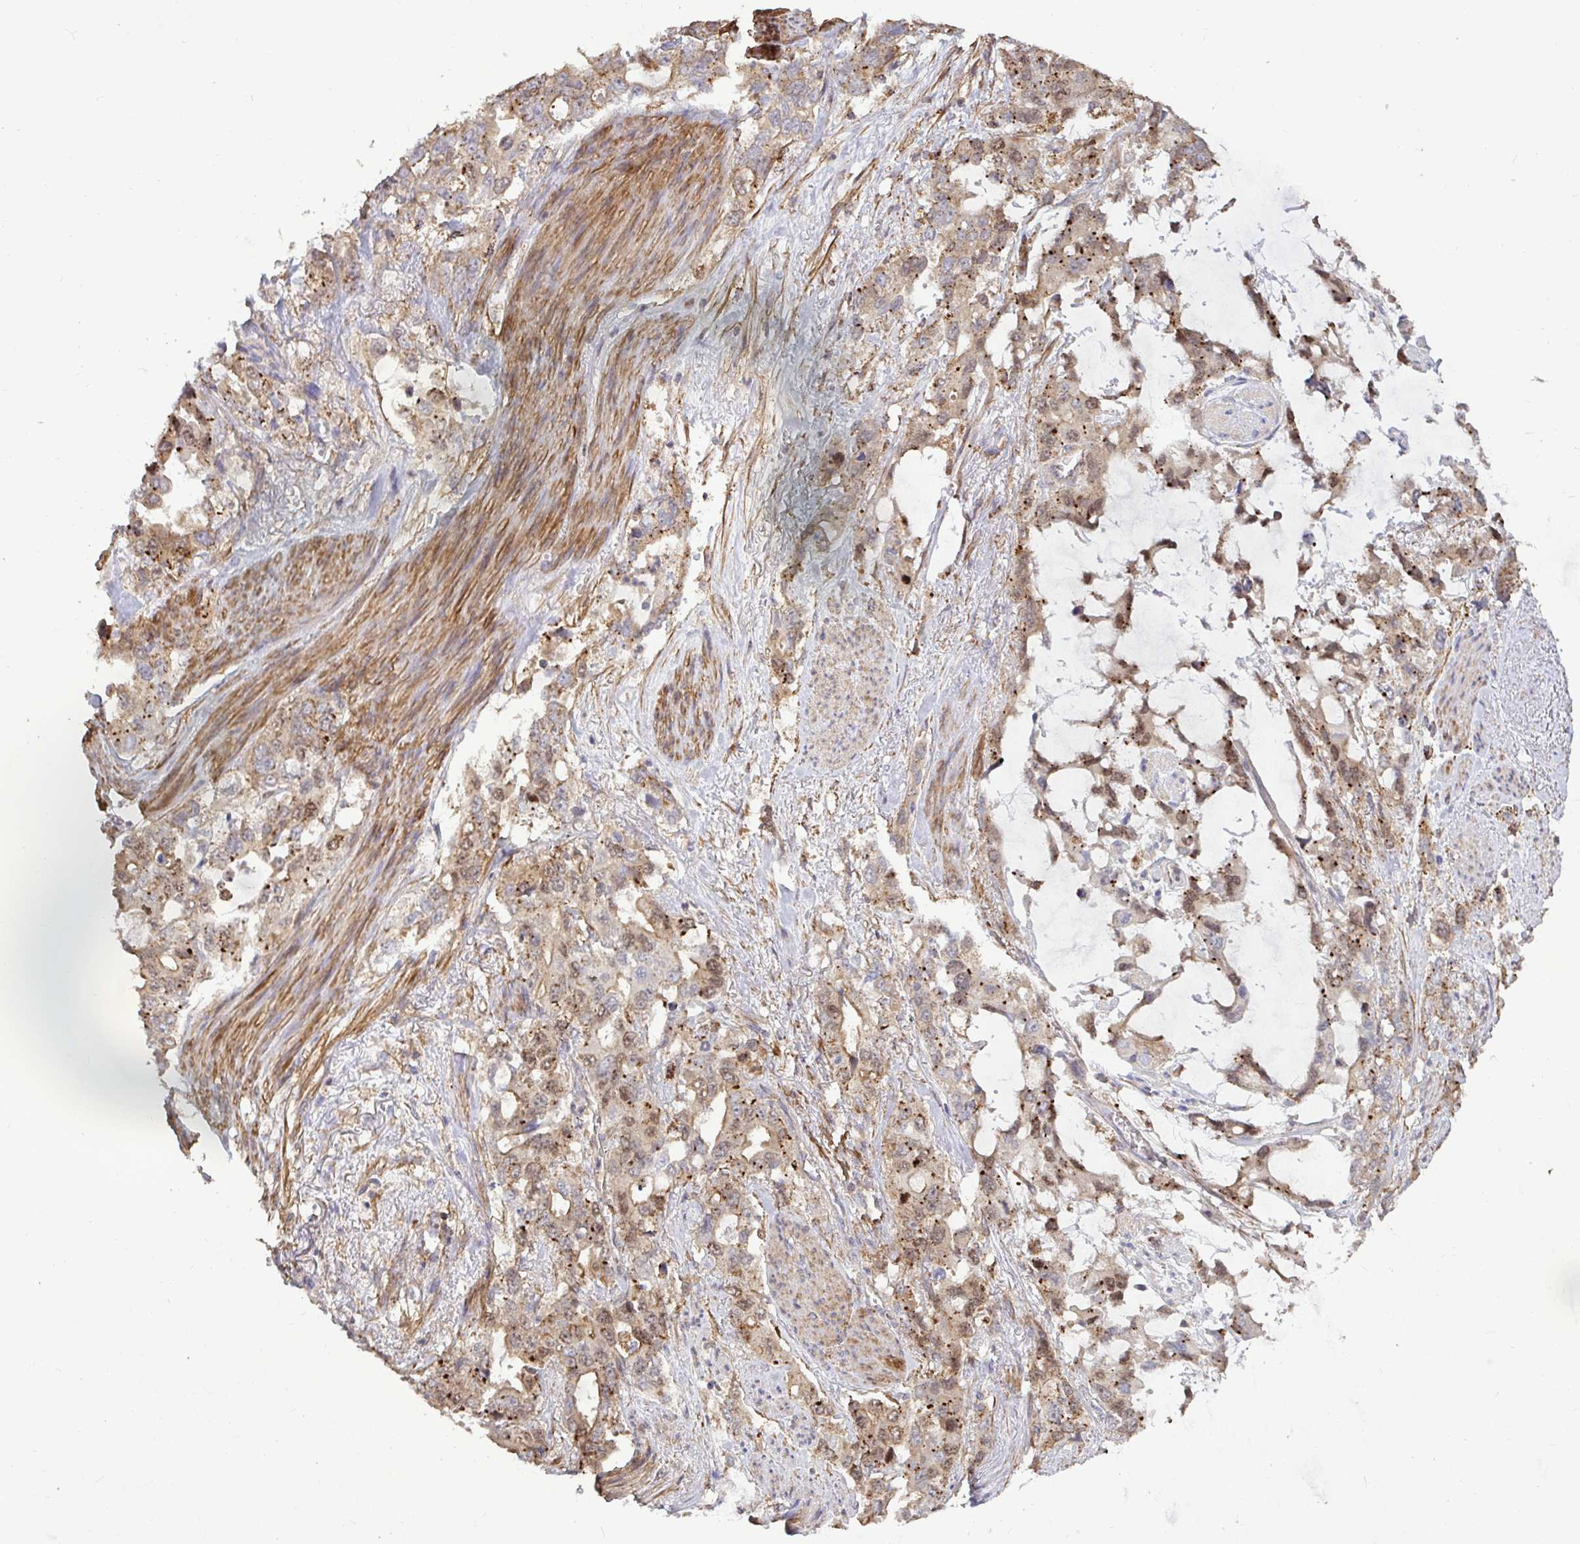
{"staining": {"intensity": "moderate", "quantity": ">75%", "location": "cytoplasmic/membranous,nuclear"}, "tissue": "stomach cancer", "cell_type": "Tumor cells", "image_type": "cancer", "snomed": [{"axis": "morphology", "description": "Adenocarcinoma, NOS"}, {"axis": "topography", "description": "Stomach, upper"}], "caption": "DAB immunohistochemical staining of human stomach cancer shows moderate cytoplasmic/membranous and nuclear protein staining in about >75% of tumor cells.", "gene": "SPRY1", "patient": {"sex": "male", "age": 85}}